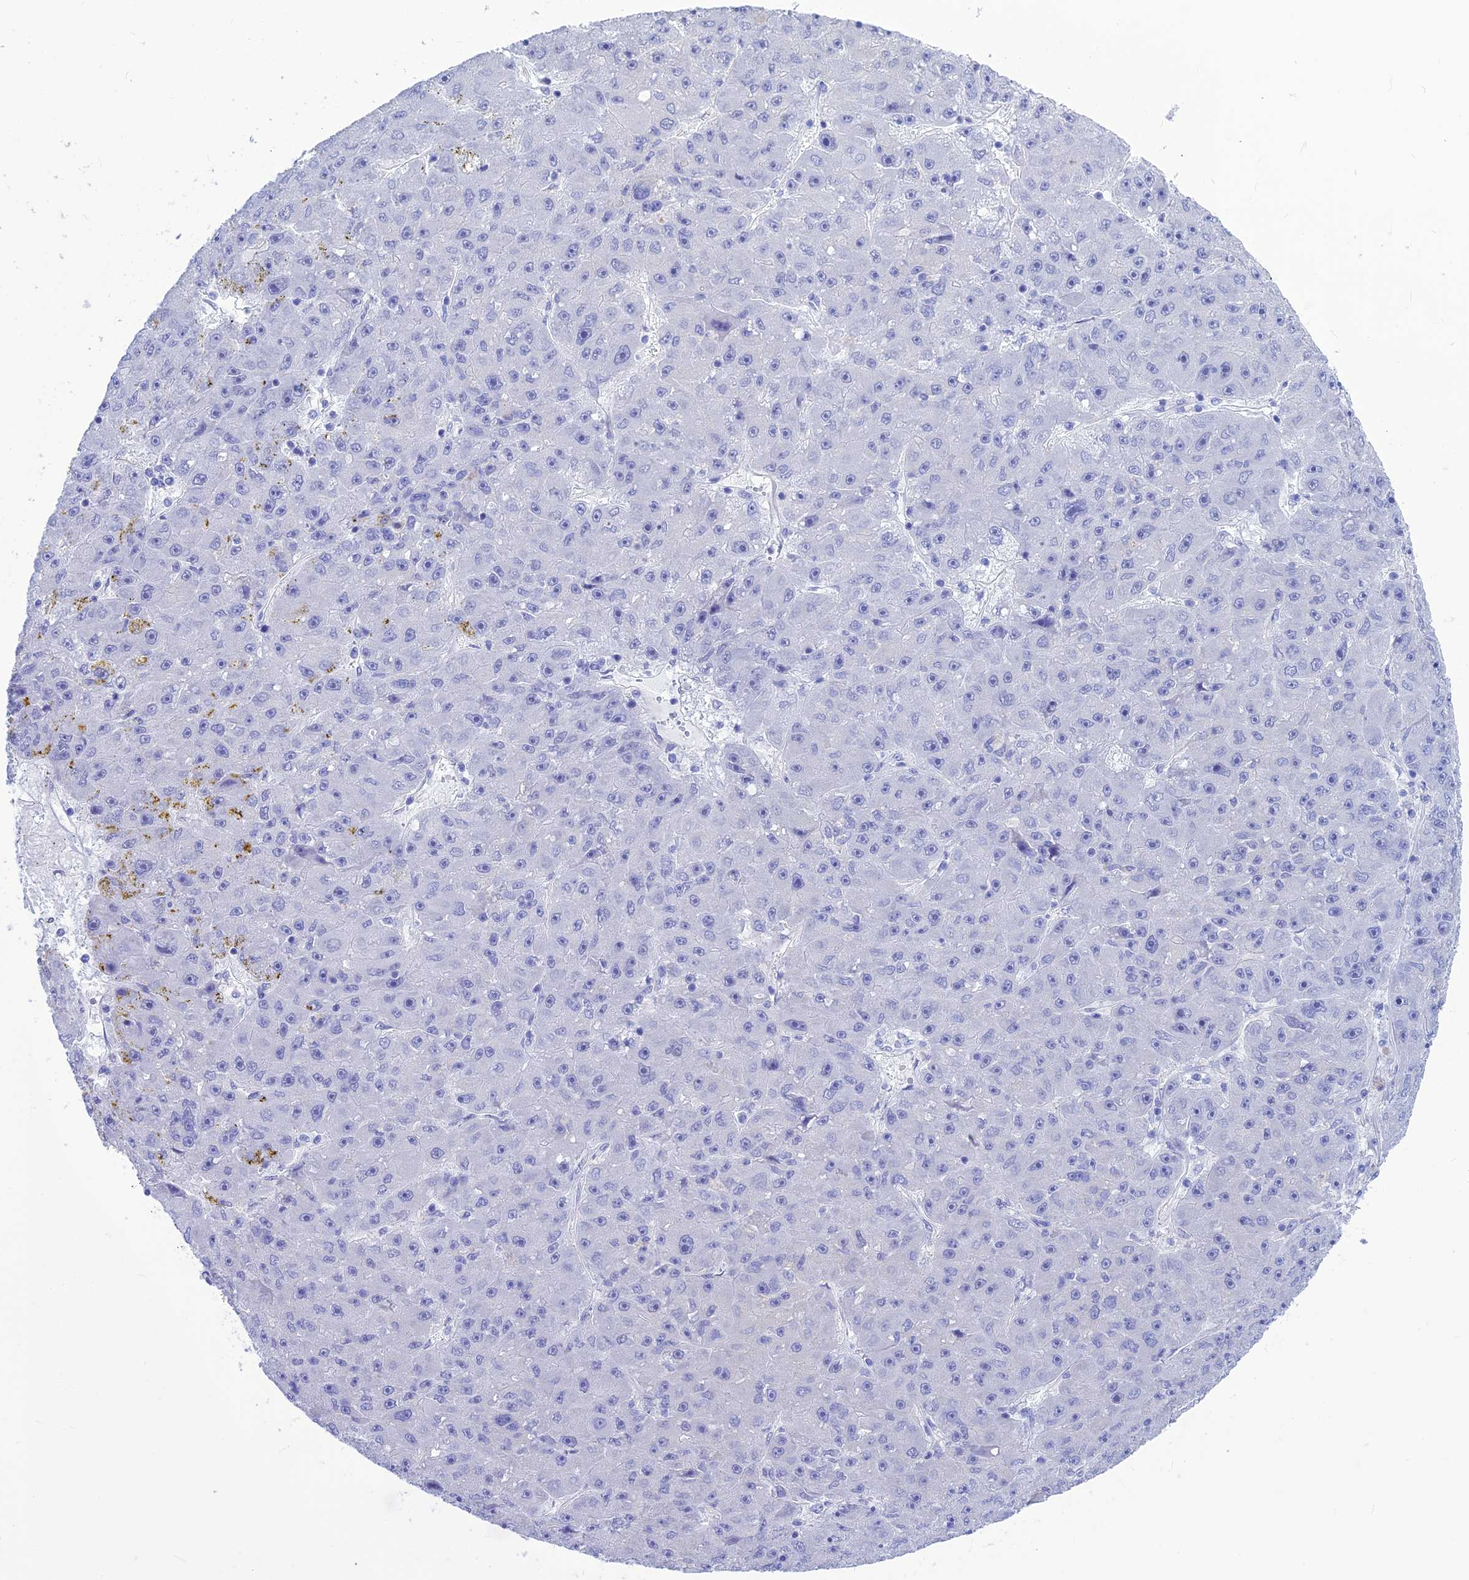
{"staining": {"intensity": "negative", "quantity": "none", "location": "none"}, "tissue": "liver cancer", "cell_type": "Tumor cells", "image_type": "cancer", "snomed": [{"axis": "morphology", "description": "Carcinoma, Hepatocellular, NOS"}, {"axis": "topography", "description": "Liver"}], "caption": "An immunohistochemistry image of liver cancer (hepatocellular carcinoma) is shown. There is no staining in tumor cells of liver cancer (hepatocellular carcinoma).", "gene": "GNGT2", "patient": {"sex": "male", "age": 67}}